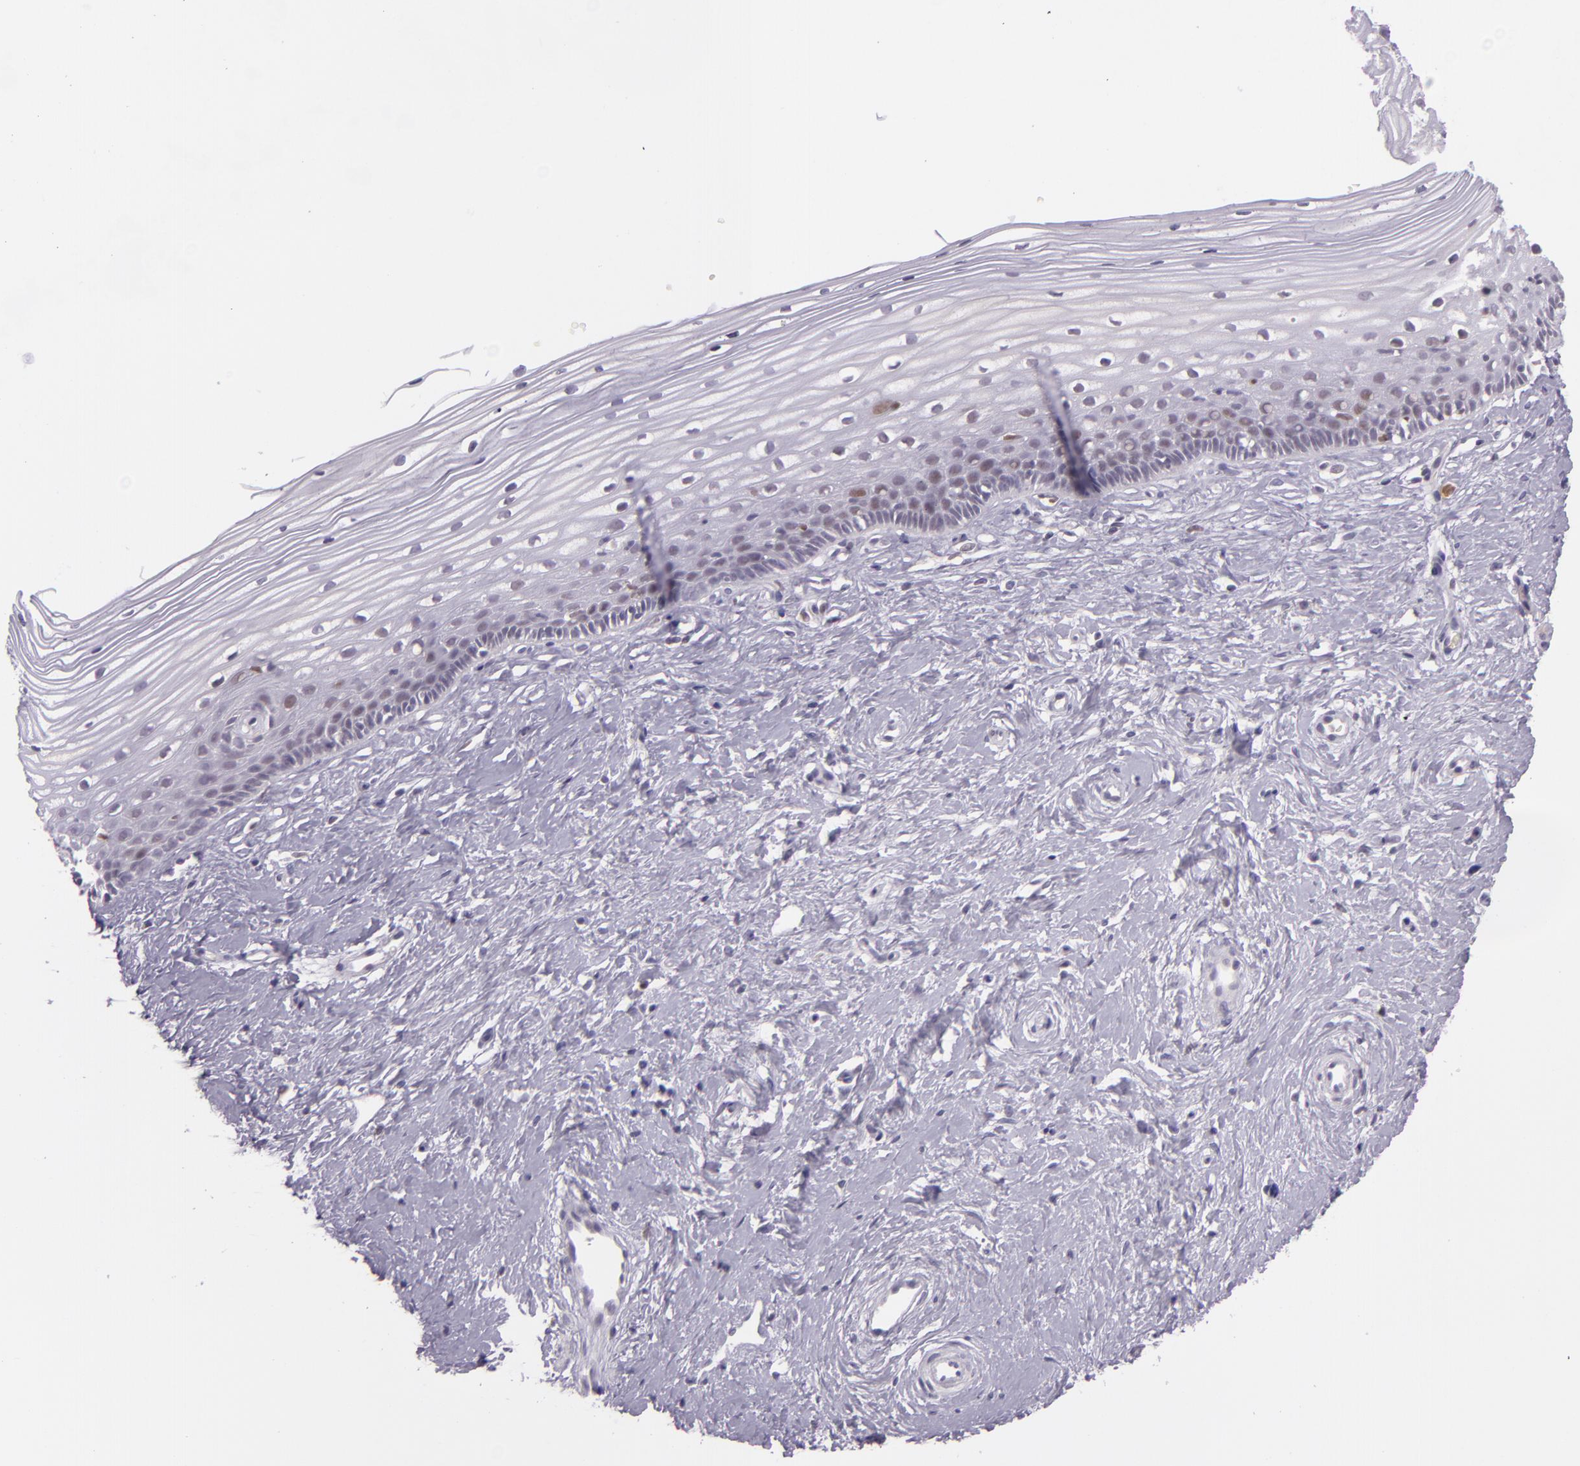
{"staining": {"intensity": "weak", "quantity": "<25%", "location": "cytoplasmic/membranous"}, "tissue": "cervix", "cell_type": "Glandular cells", "image_type": "normal", "snomed": [{"axis": "morphology", "description": "Normal tissue, NOS"}, {"axis": "topography", "description": "Cervix"}], "caption": "DAB immunohistochemical staining of normal cervix demonstrates no significant expression in glandular cells. (Brightfield microscopy of DAB immunohistochemistry (IHC) at high magnification).", "gene": "CHEK2", "patient": {"sex": "female", "age": 40}}